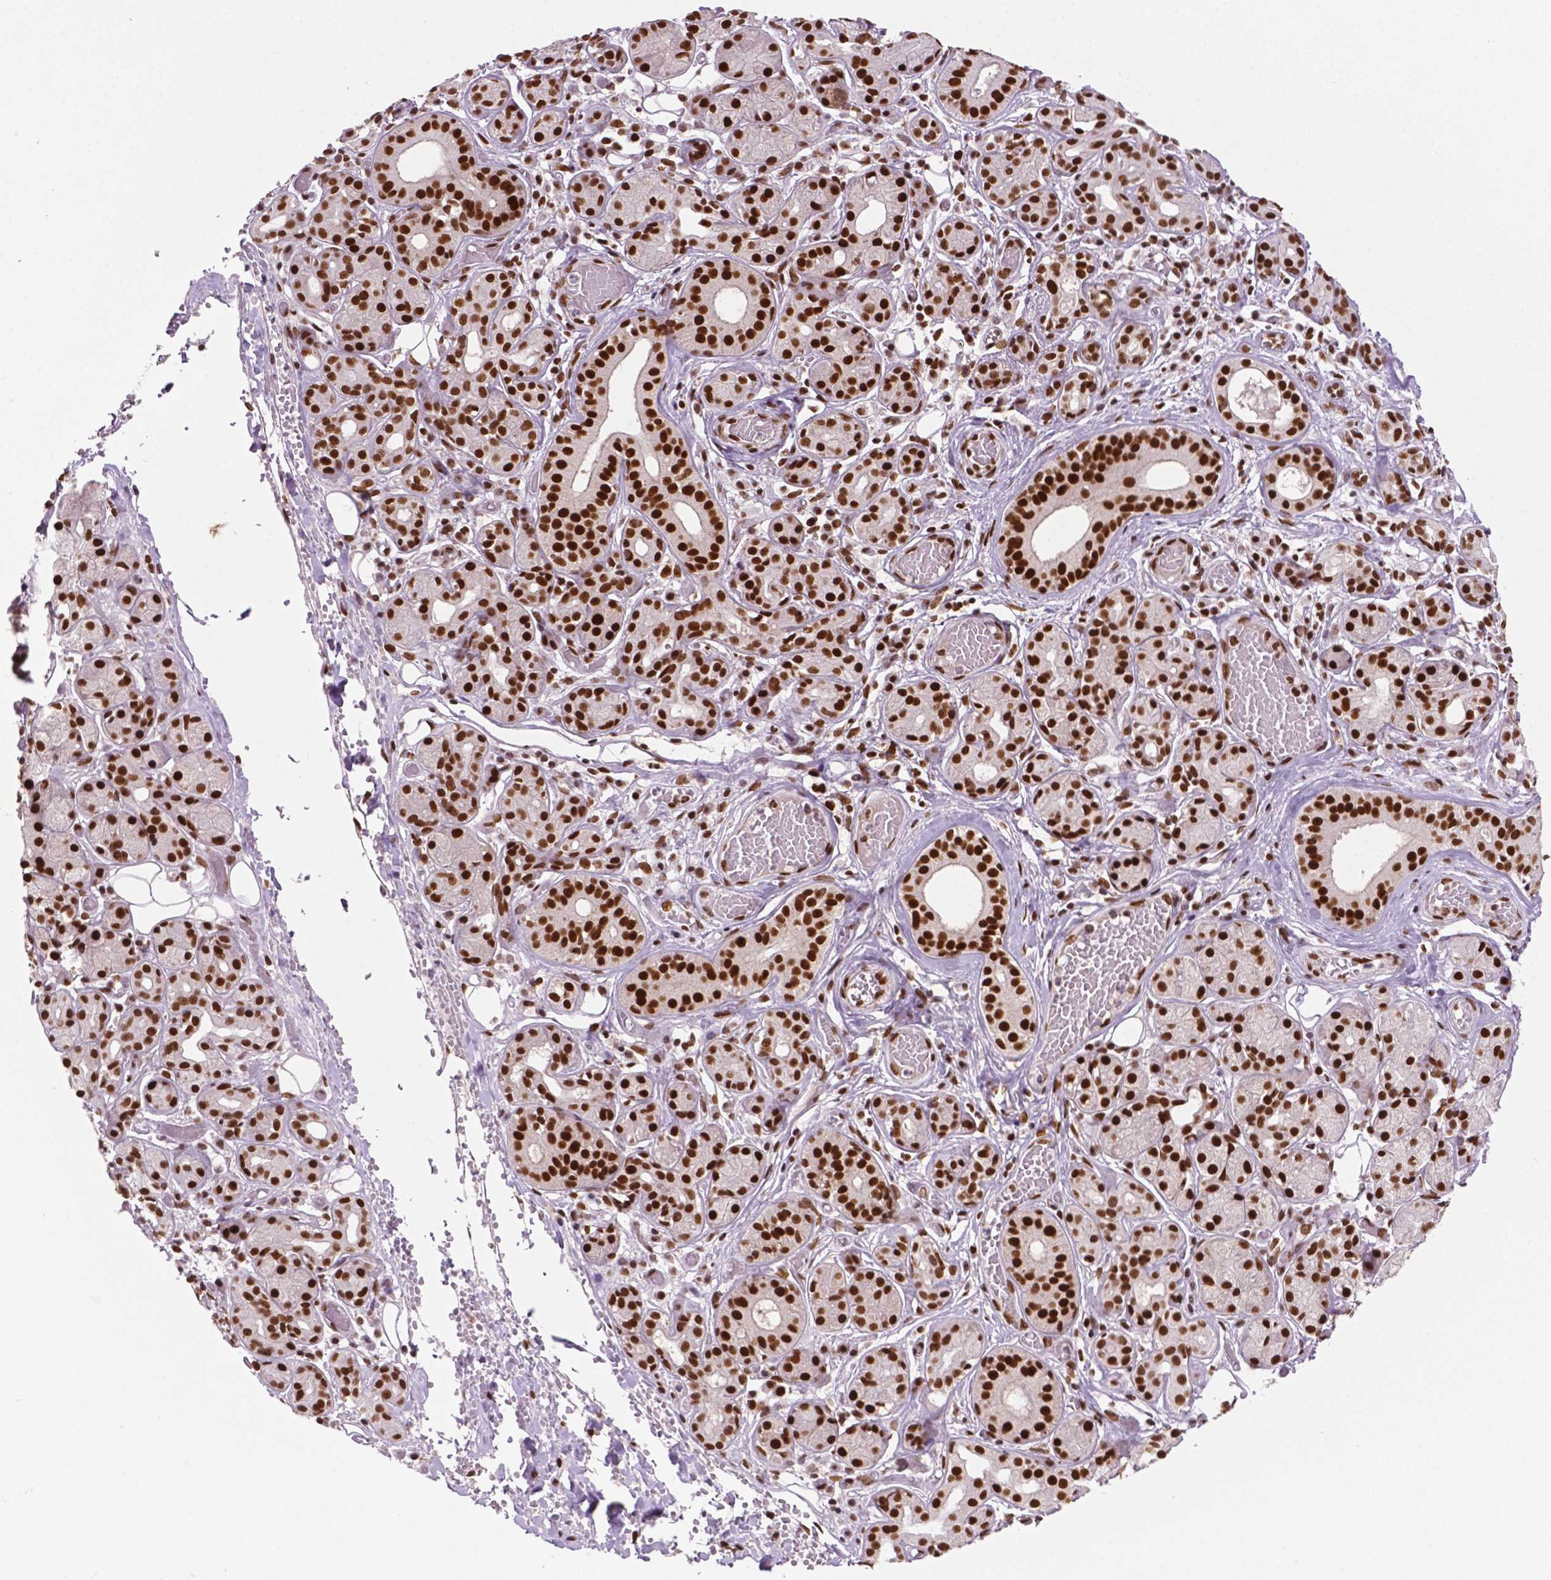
{"staining": {"intensity": "strong", "quantity": "25%-75%", "location": "nuclear"}, "tissue": "salivary gland", "cell_type": "Glandular cells", "image_type": "normal", "snomed": [{"axis": "morphology", "description": "Normal tissue, NOS"}, {"axis": "topography", "description": "Salivary gland"}, {"axis": "topography", "description": "Peripheral nerve tissue"}], "caption": "The immunohistochemical stain shows strong nuclear positivity in glandular cells of benign salivary gland. (DAB (3,3'-diaminobenzidine) = brown stain, brightfield microscopy at high magnification).", "gene": "MLH1", "patient": {"sex": "male", "age": 71}}